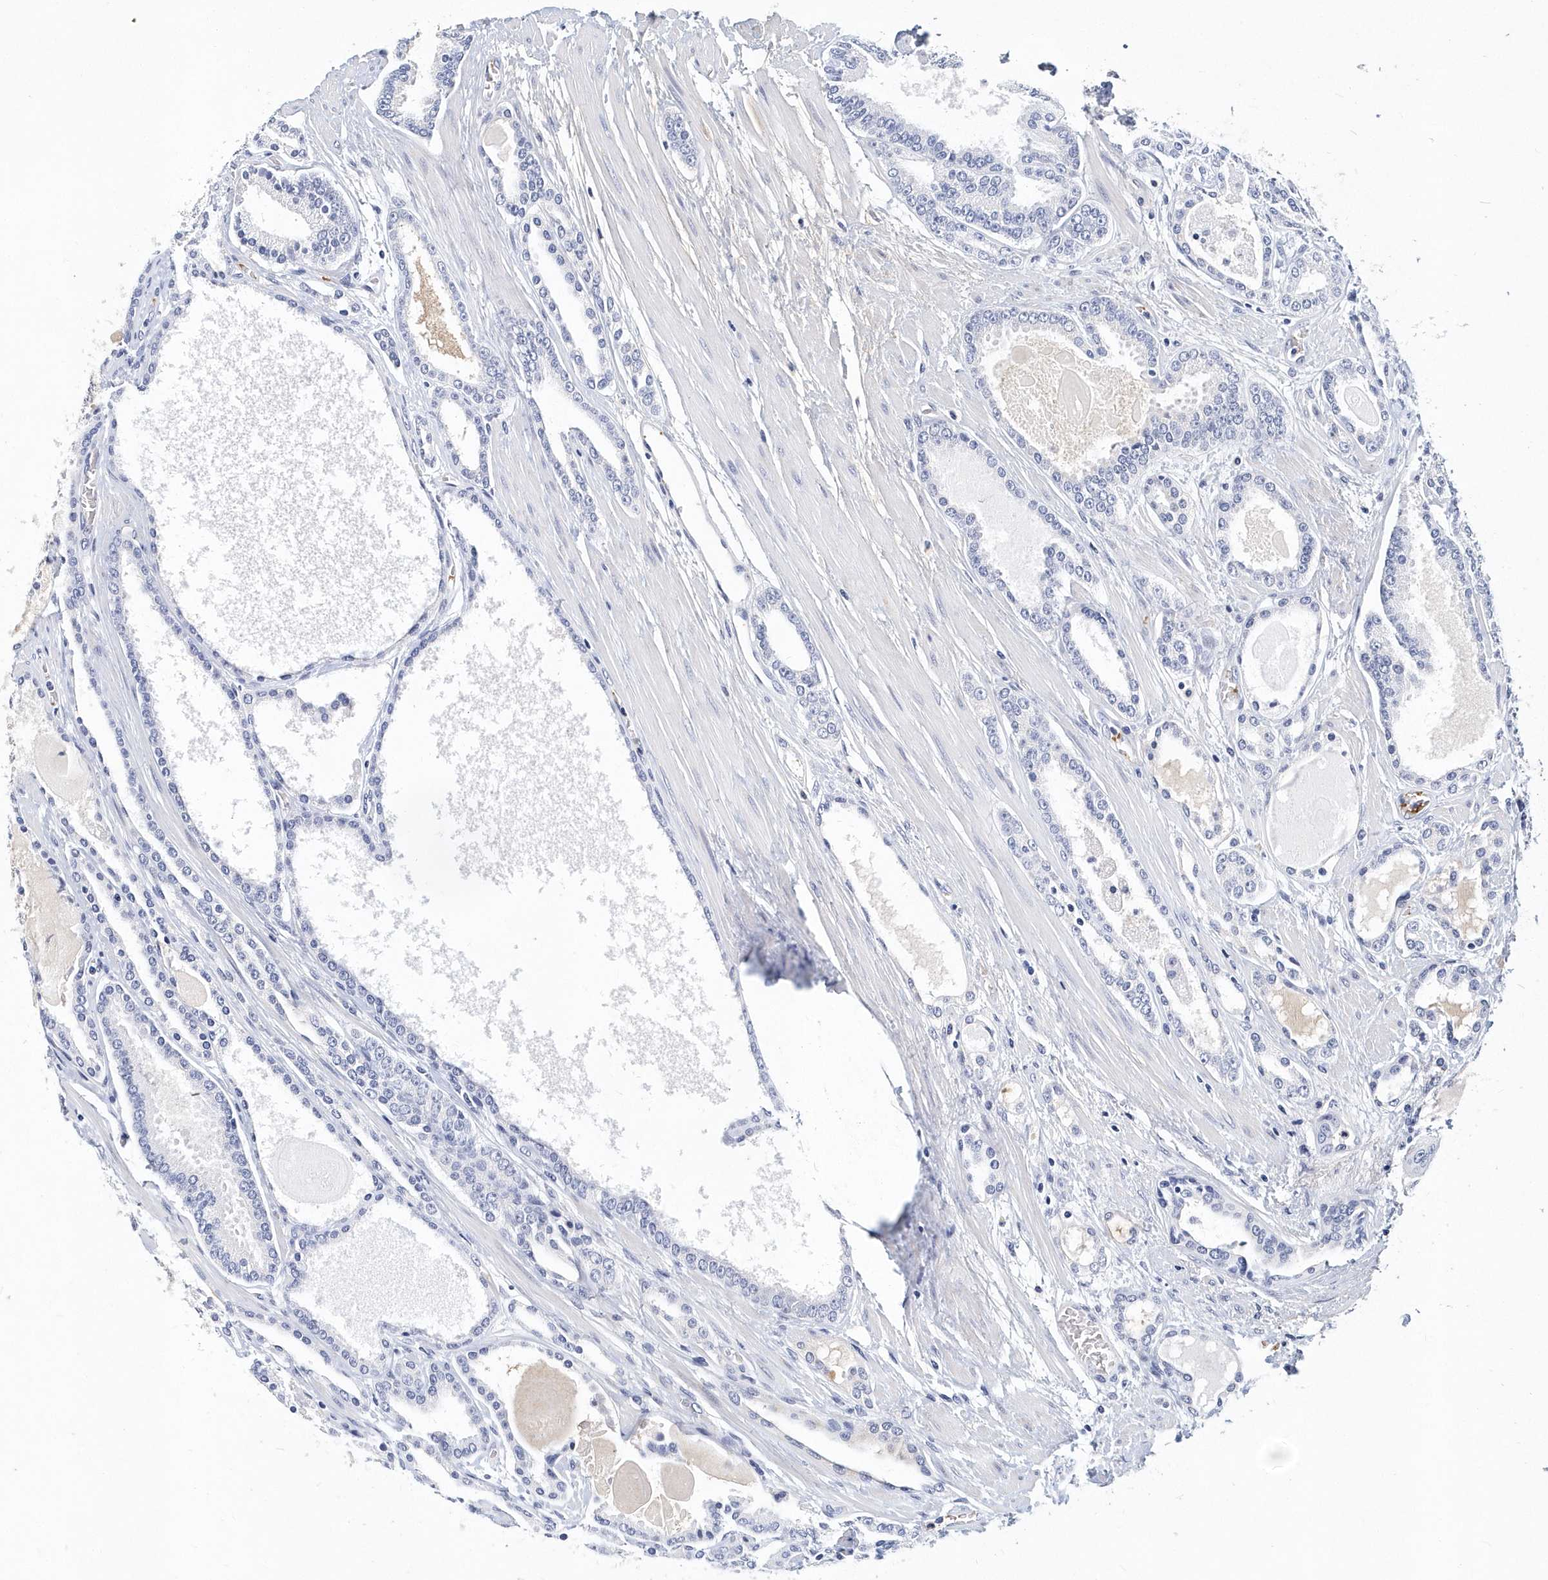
{"staining": {"intensity": "negative", "quantity": "none", "location": "none"}, "tissue": "prostate cancer", "cell_type": "Tumor cells", "image_type": "cancer", "snomed": [{"axis": "morphology", "description": "Adenocarcinoma, High grade"}, {"axis": "topography", "description": "Prostate"}], "caption": "DAB immunohistochemical staining of human prostate cancer (high-grade adenocarcinoma) exhibits no significant expression in tumor cells.", "gene": "ITGA2B", "patient": {"sex": "male", "age": 60}}